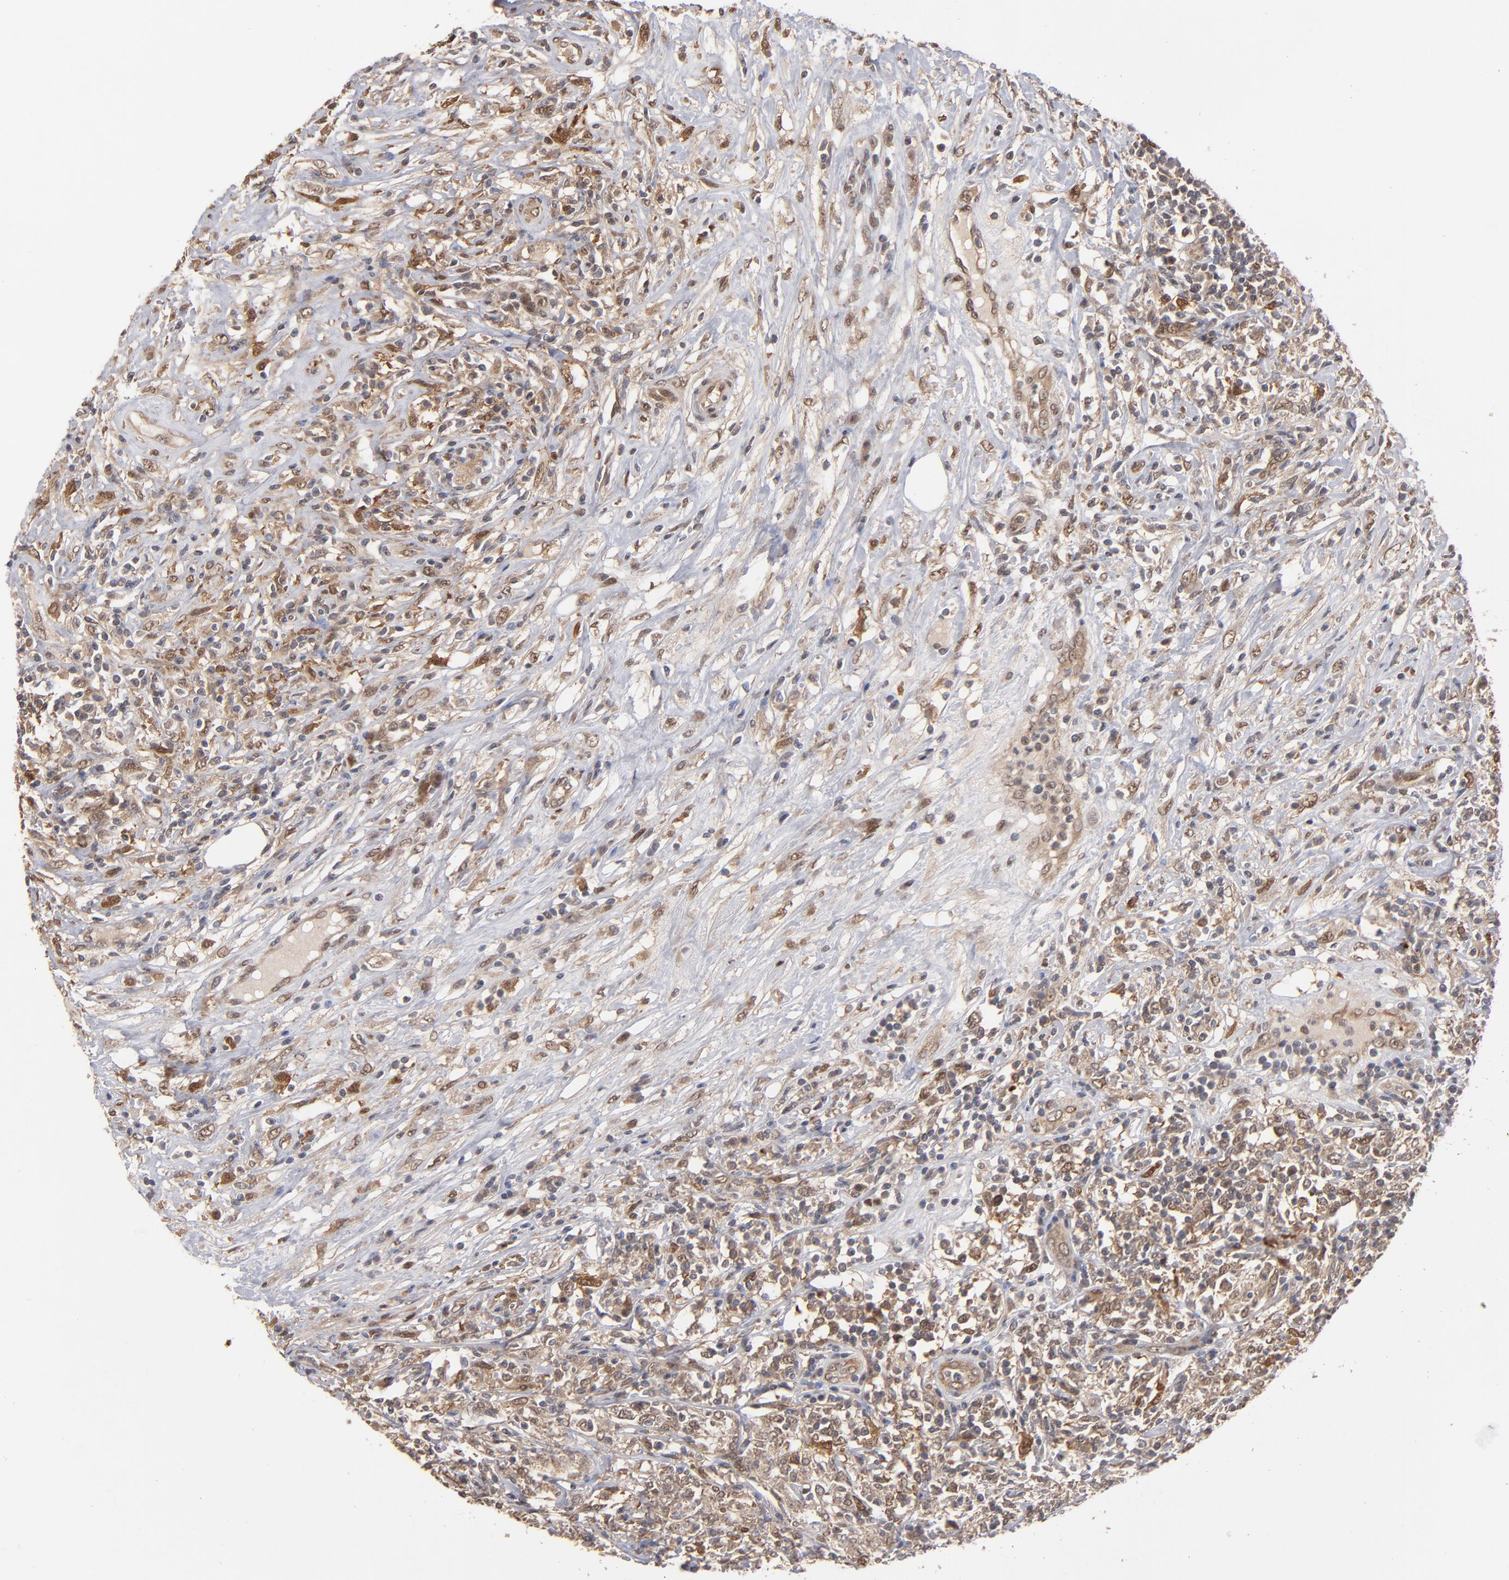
{"staining": {"intensity": "moderate", "quantity": ">75%", "location": "cytoplasmic/membranous,nuclear"}, "tissue": "lymphoma", "cell_type": "Tumor cells", "image_type": "cancer", "snomed": [{"axis": "morphology", "description": "Malignant lymphoma, non-Hodgkin's type, High grade"}, {"axis": "topography", "description": "Lymph node"}], "caption": "Lymphoma stained for a protein shows moderate cytoplasmic/membranous and nuclear positivity in tumor cells.", "gene": "HUWE1", "patient": {"sex": "female", "age": 84}}